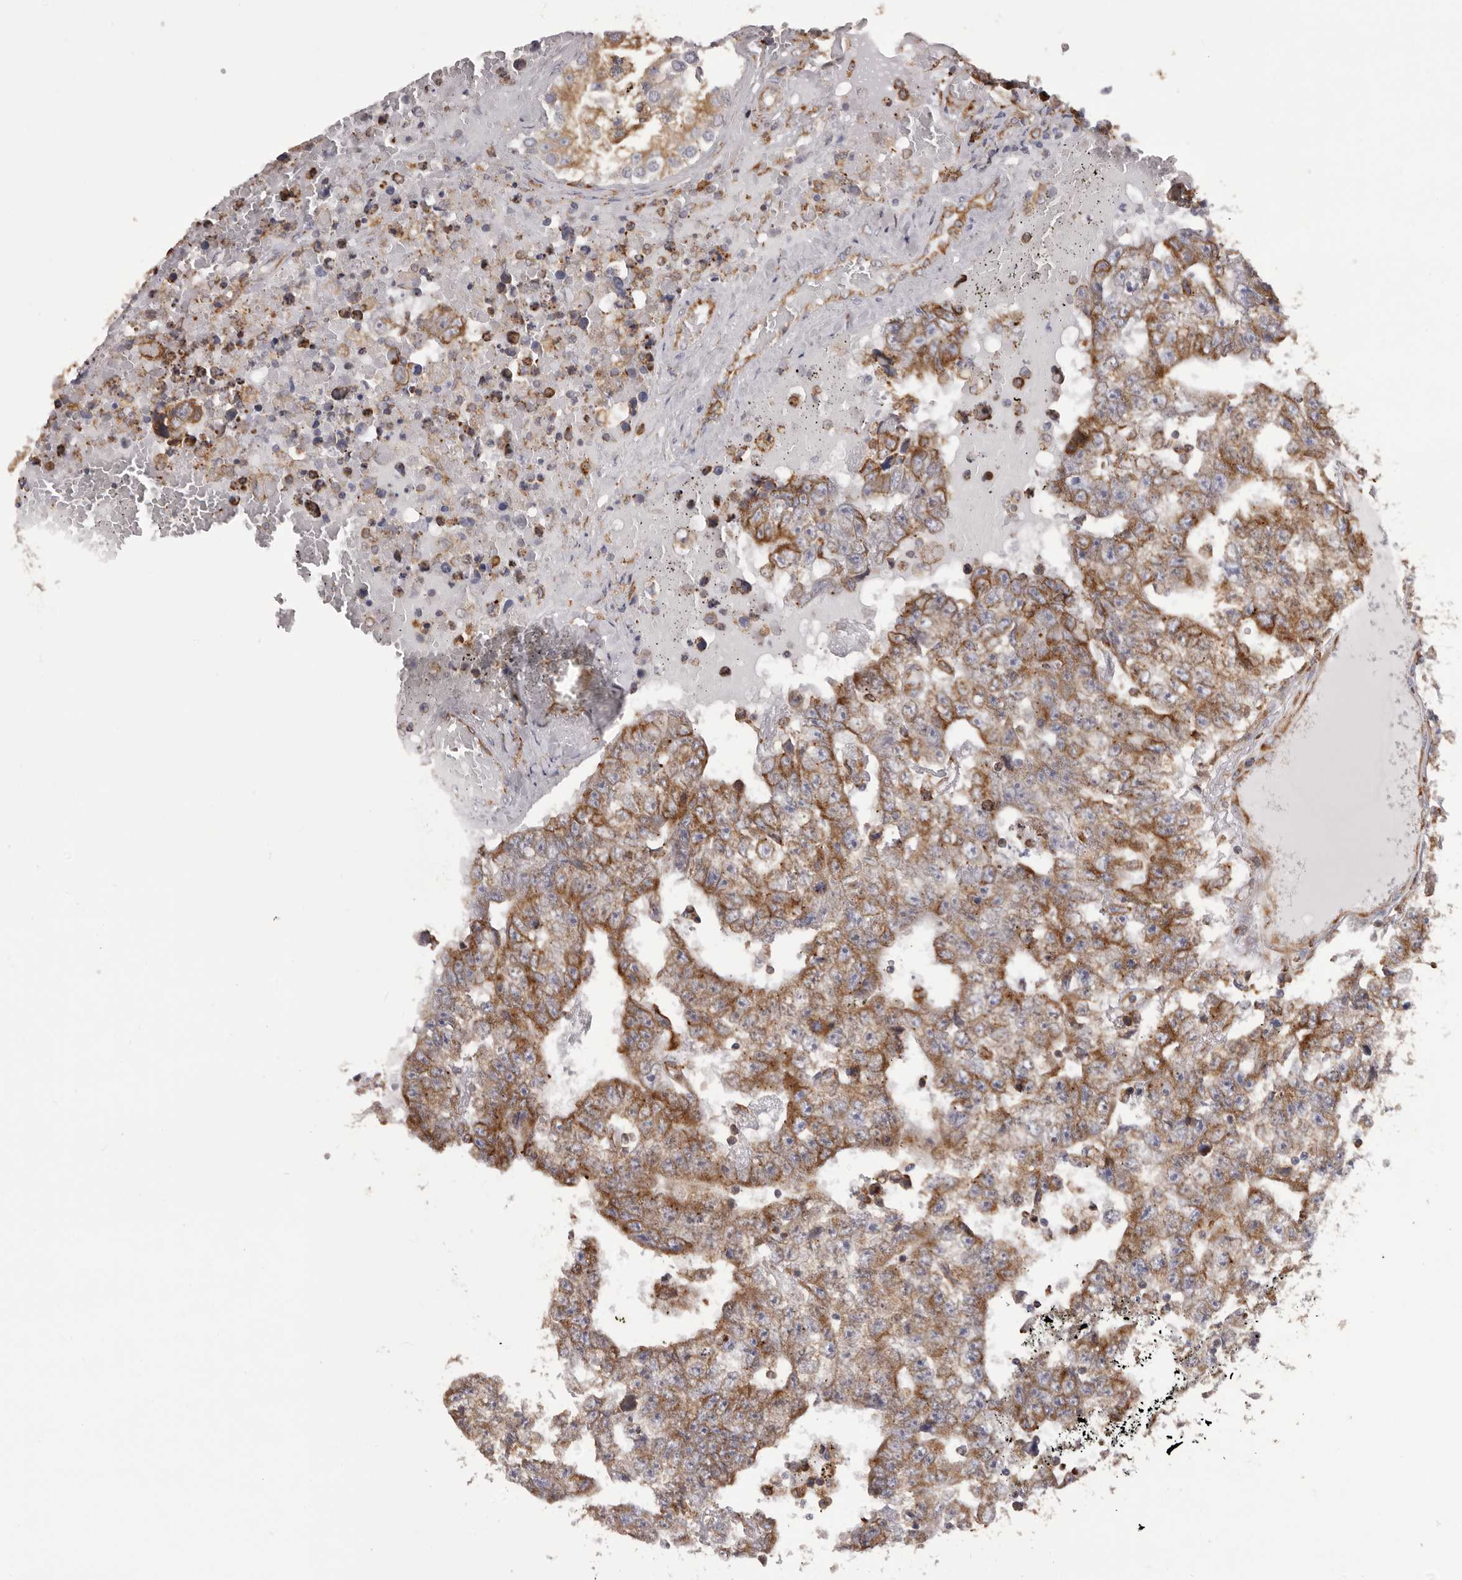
{"staining": {"intensity": "moderate", "quantity": ">75%", "location": "cytoplasmic/membranous"}, "tissue": "testis cancer", "cell_type": "Tumor cells", "image_type": "cancer", "snomed": [{"axis": "morphology", "description": "Carcinoma, Embryonal, NOS"}, {"axis": "topography", "description": "Testis"}], "caption": "High-magnification brightfield microscopy of embryonal carcinoma (testis) stained with DAB (brown) and counterstained with hematoxylin (blue). tumor cells exhibit moderate cytoplasmic/membranous positivity is identified in approximately>75% of cells.", "gene": "QRSL1", "patient": {"sex": "male", "age": 25}}